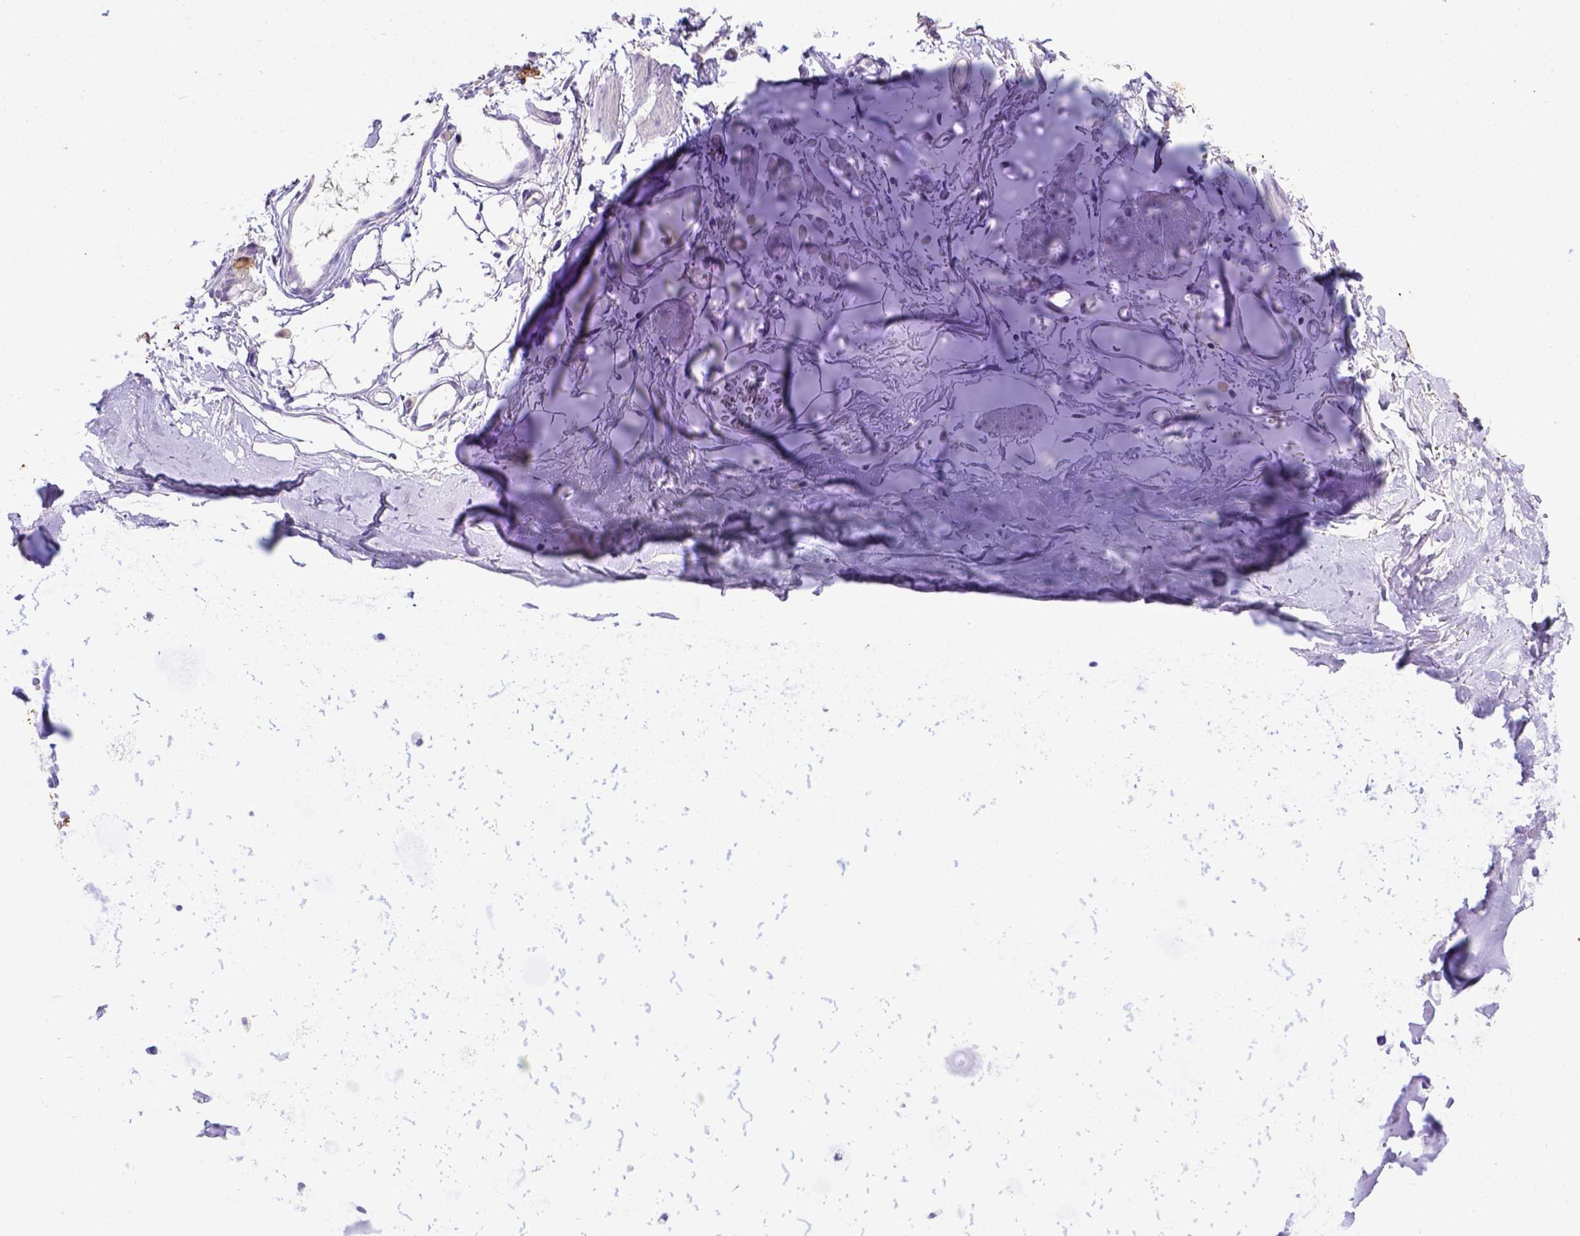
{"staining": {"intensity": "negative", "quantity": "none", "location": "none"}, "tissue": "adipose tissue", "cell_type": "Adipocytes", "image_type": "normal", "snomed": [{"axis": "morphology", "description": "Normal tissue, NOS"}, {"axis": "topography", "description": "Cartilage tissue"}, {"axis": "topography", "description": "Bronchus"}], "caption": "Protein analysis of unremarkable adipose tissue shows no significant expression in adipocytes. (DAB (3,3'-diaminobenzidine) IHC with hematoxylin counter stain).", "gene": "B3GAT1", "patient": {"sex": "female", "age": 79}}